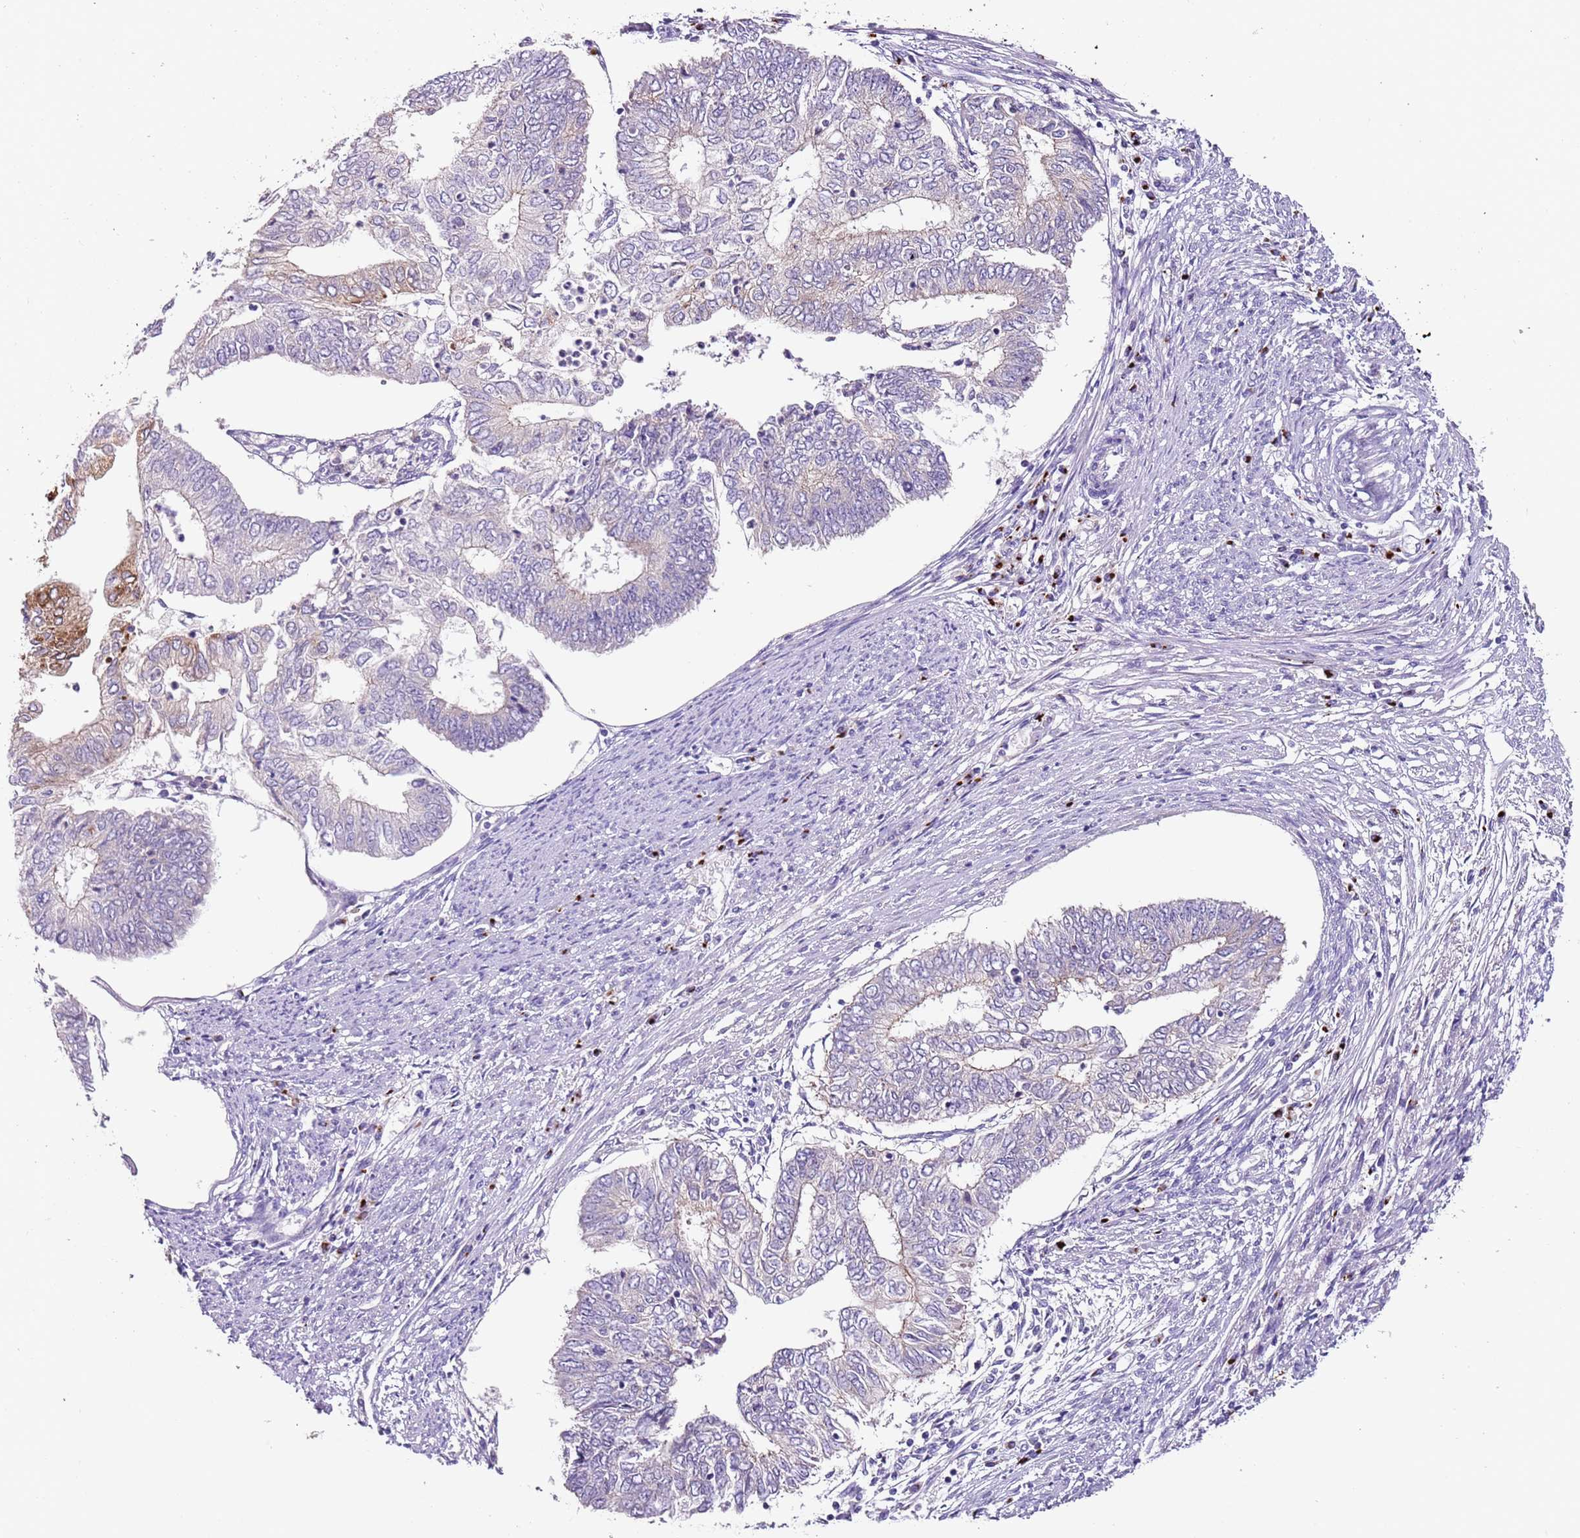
{"staining": {"intensity": "weak", "quantity": "<25%", "location": "cytoplasmic/membranous"}, "tissue": "endometrial cancer", "cell_type": "Tumor cells", "image_type": "cancer", "snomed": [{"axis": "morphology", "description": "Adenocarcinoma, NOS"}, {"axis": "topography", "description": "Endometrium"}], "caption": "Endometrial cancer stained for a protein using immunohistochemistry exhibits no staining tumor cells.", "gene": "C2CD3", "patient": {"sex": "female", "age": 68}}